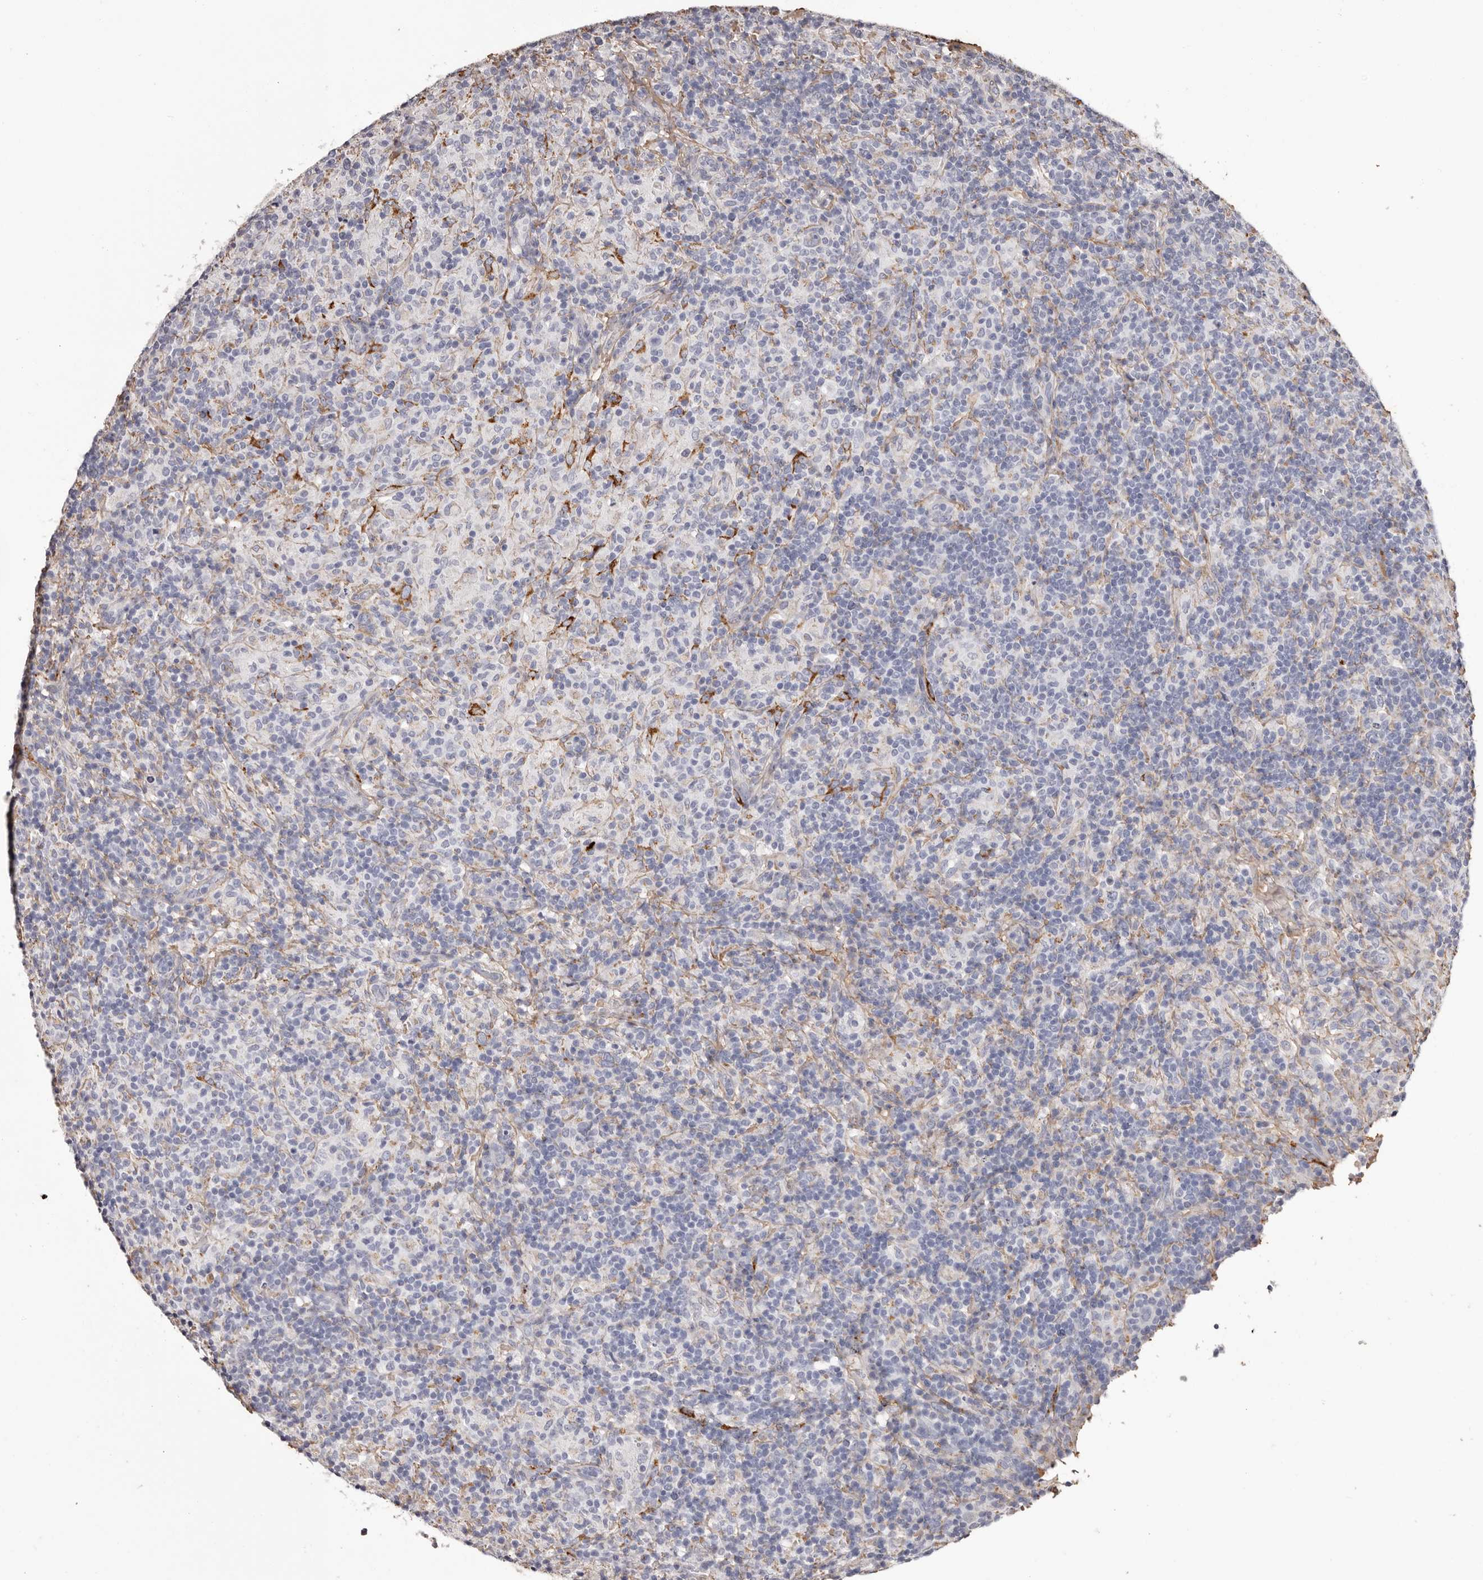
{"staining": {"intensity": "negative", "quantity": "none", "location": "none"}, "tissue": "lymphoma", "cell_type": "Tumor cells", "image_type": "cancer", "snomed": [{"axis": "morphology", "description": "Hodgkin's disease, NOS"}, {"axis": "topography", "description": "Lymph node"}], "caption": "IHC of Hodgkin's disease shows no positivity in tumor cells. (Brightfield microscopy of DAB IHC at high magnification).", "gene": "COL6A1", "patient": {"sex": "male", "age": 70}}